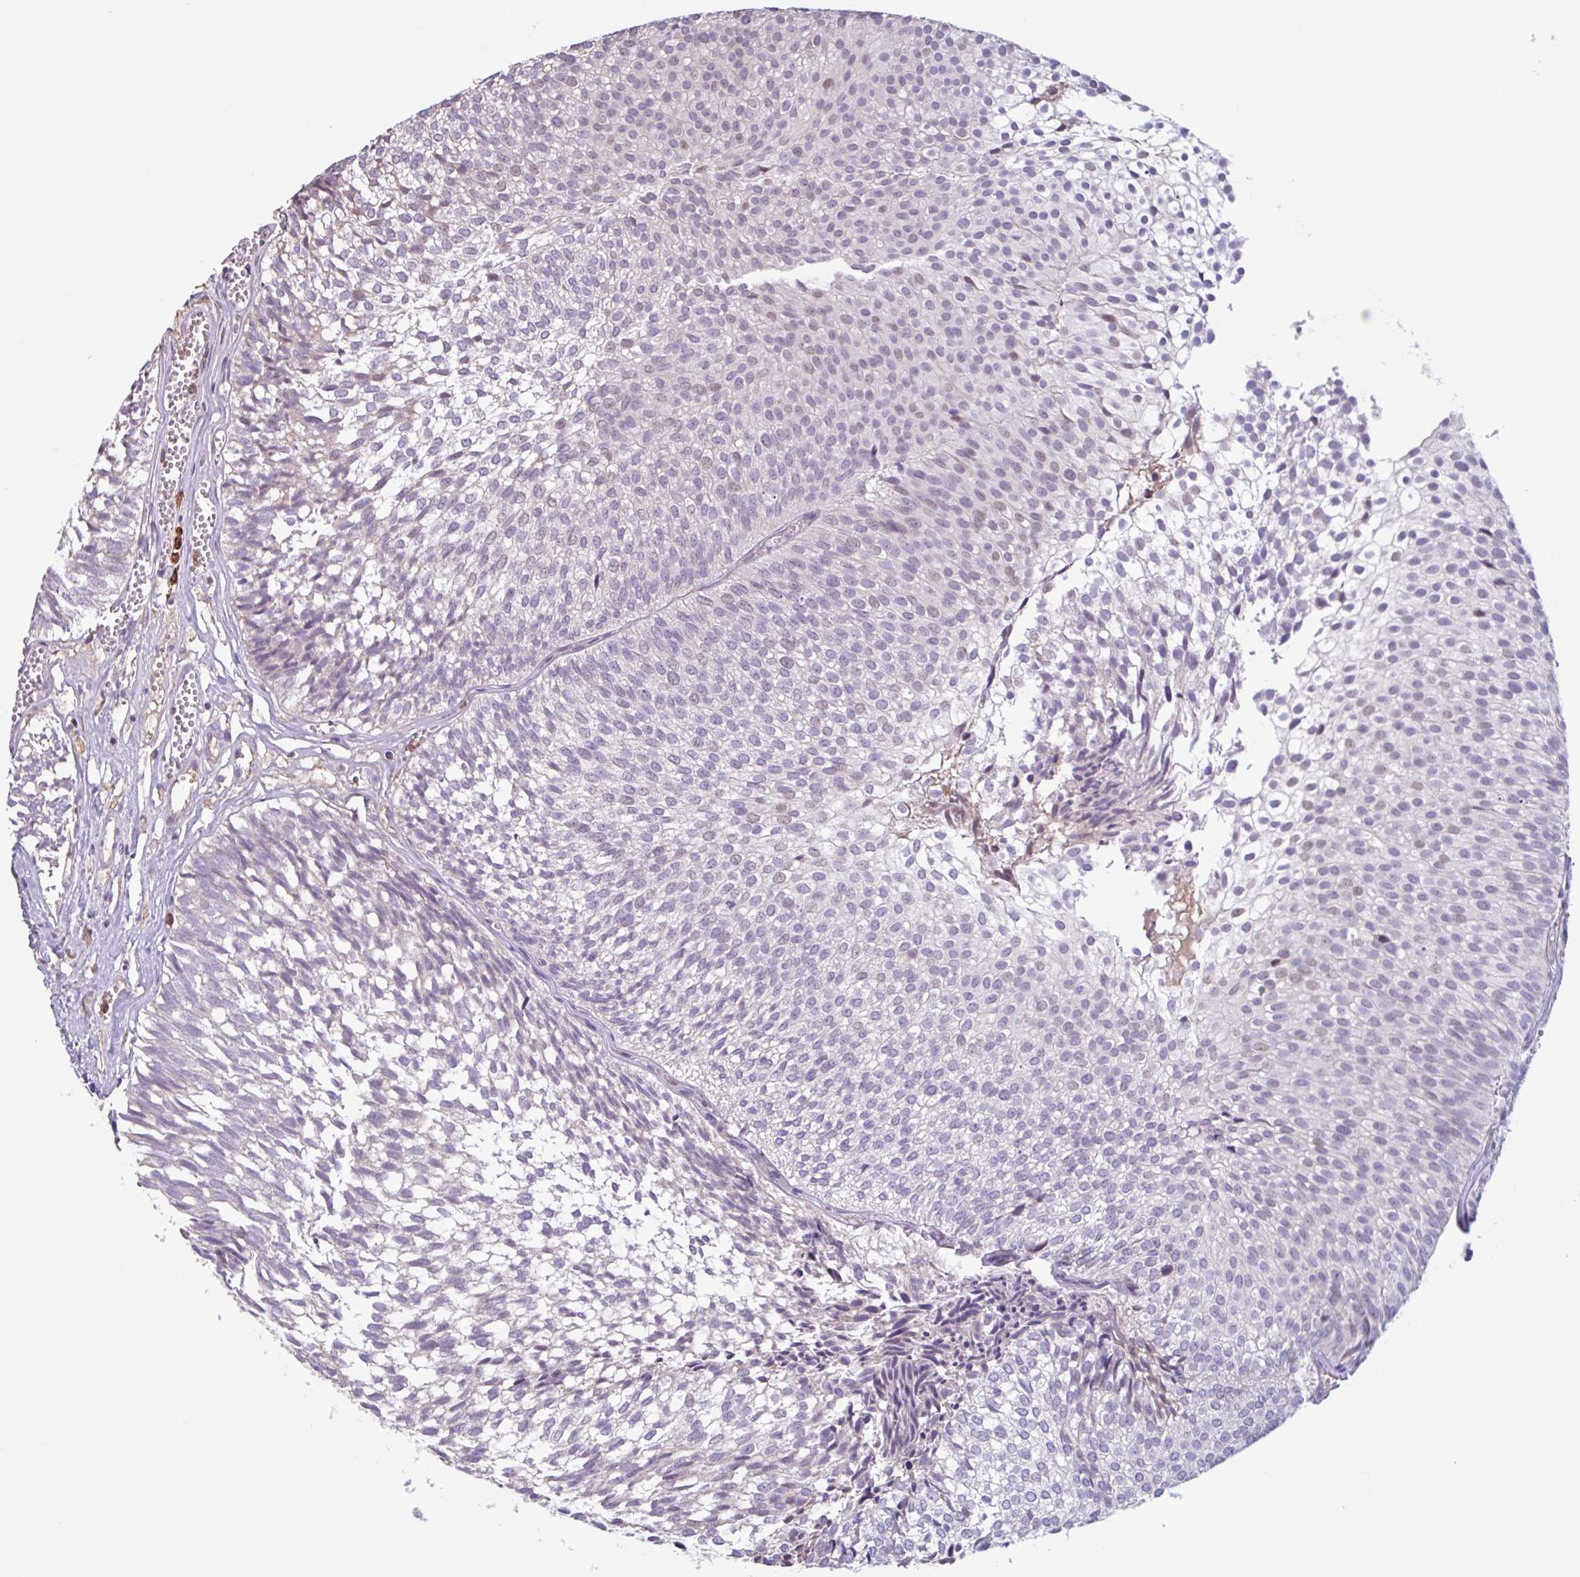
{"staining": {"intensity": "weak", "quantity": "<25%", "location": "nuclear"}, "tissue": "urothelial cancer", "cell_type": "Tumor cells", "image_type": "cancer", "snomed": [{"axis": "morphology", "description": "Urothelial carcinoma, Low grade"}, {"axis": "topography", "description": "Urinary bladder"}], "caption": "DAB (3,3'-diaminobenzidine) immunohistochemical staining of human urothelial carcinoma (low-grade) exhibits no significant staining in tumor cells. (Brightfield microscopy of DAB immunohistochemistry (IHC) at high magnification).", "gene": "TAF1D", "patient": {"sex": "male", "age": 91}}